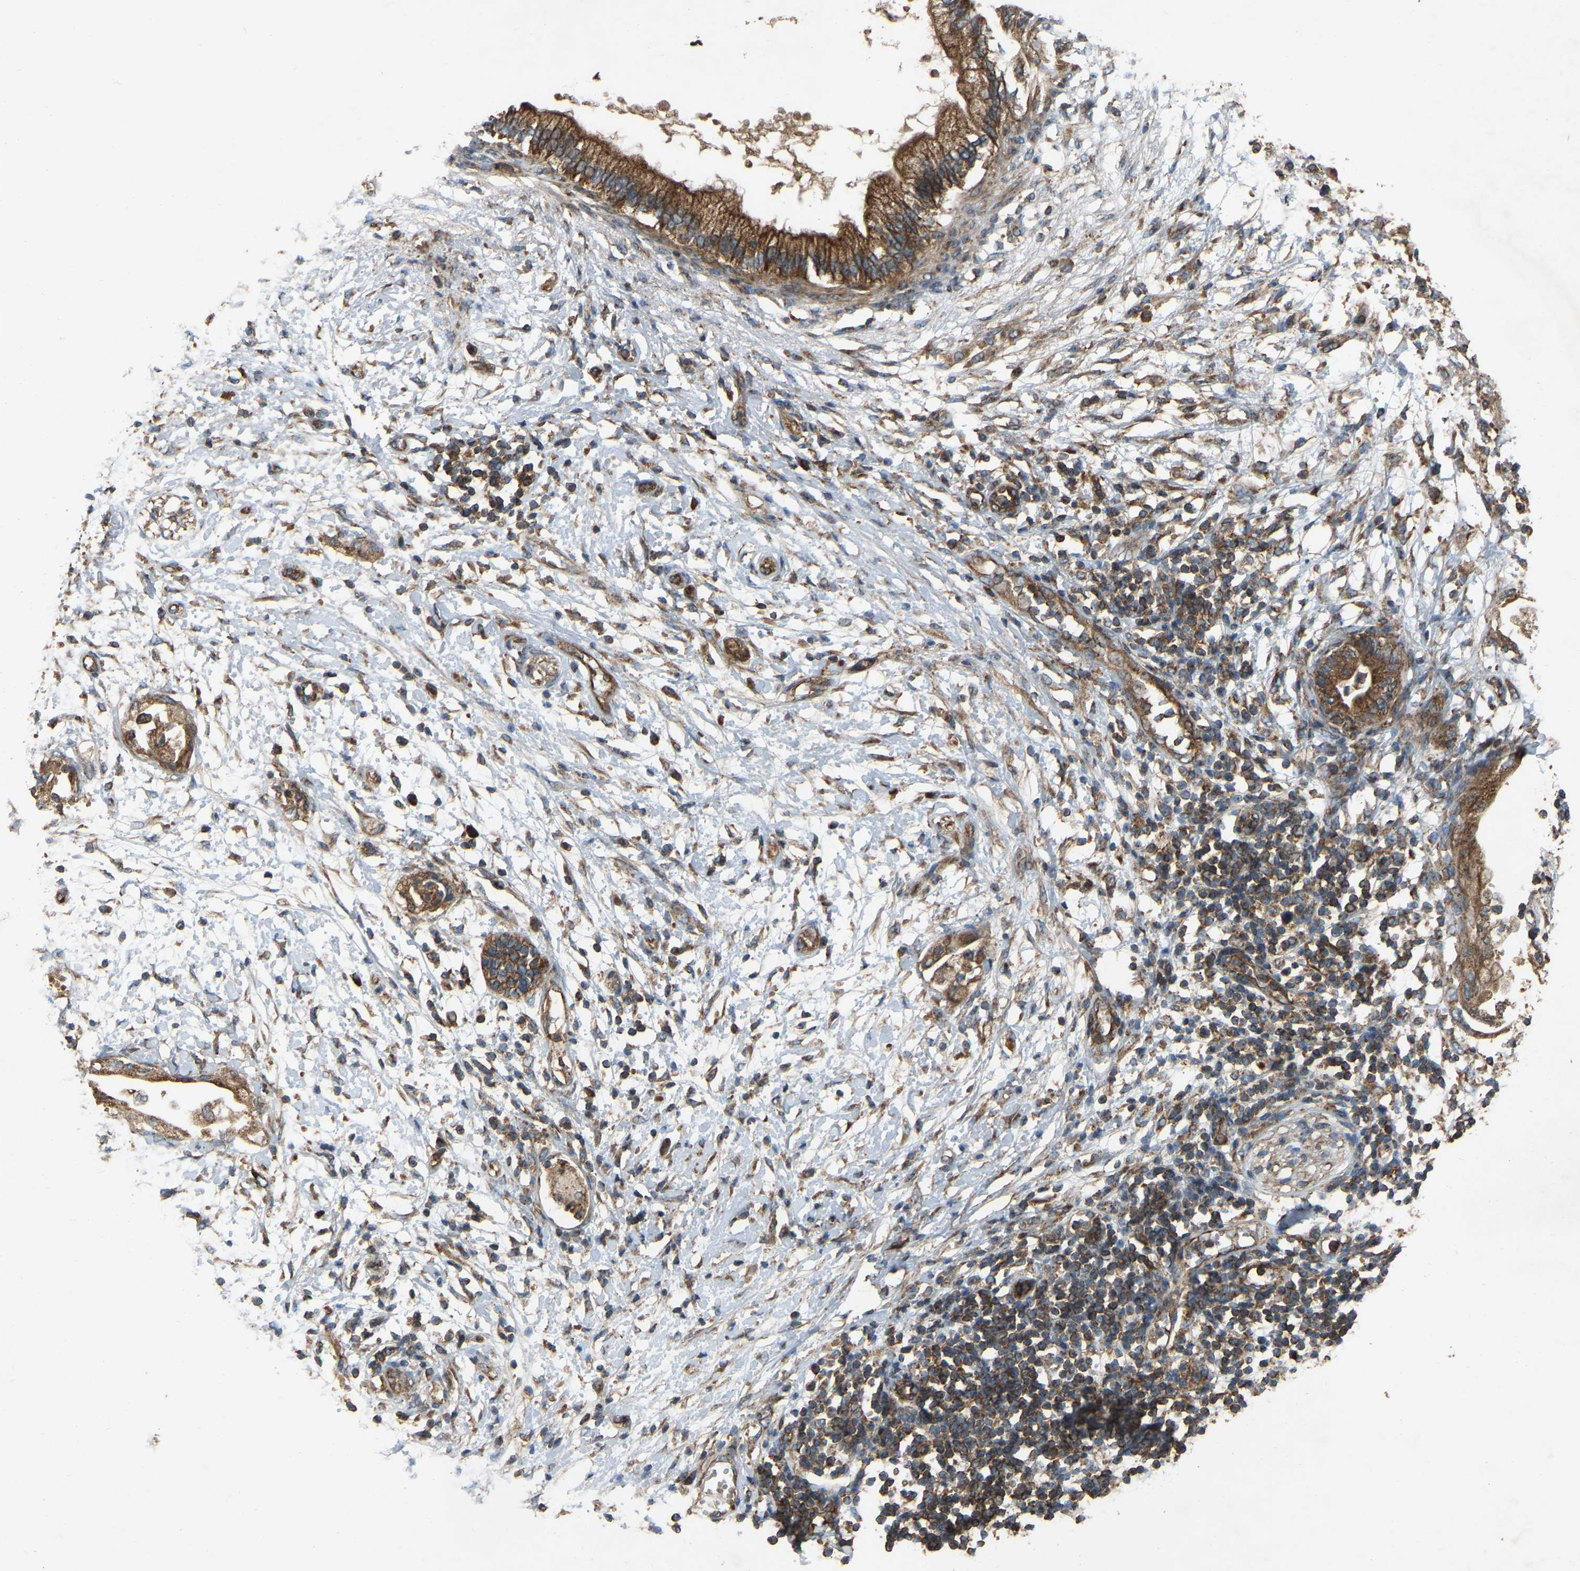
{"staining": {"intensity": "moderate", "quantity": ">75%", "location": "cytoplasmic/membranous"}, "tissue": "adipose tissue", "cell_type": "Adipocytes", "image_type": "normal", "snomed": [{"axis": "morphology", "description": "Normal tissue, NOS"}, {"axis": "morphology", "description": "Adenocarcinoma, NOS"}, {"axis": "topography", "description": "Duodenum"}, {"axis": "topography", "description": "Peripheral nerve tissue"}], "caption": "Protein expression analysis of normal adipose tissue shows moderate cytoplasmic/membranous positivity in approximately >75% of adipocytes. (brown staining indicates protein expression, while blue staining denotes nuclei).", "gene": "SAMD9L", "patient": {"sex": "female", "age": 60}}